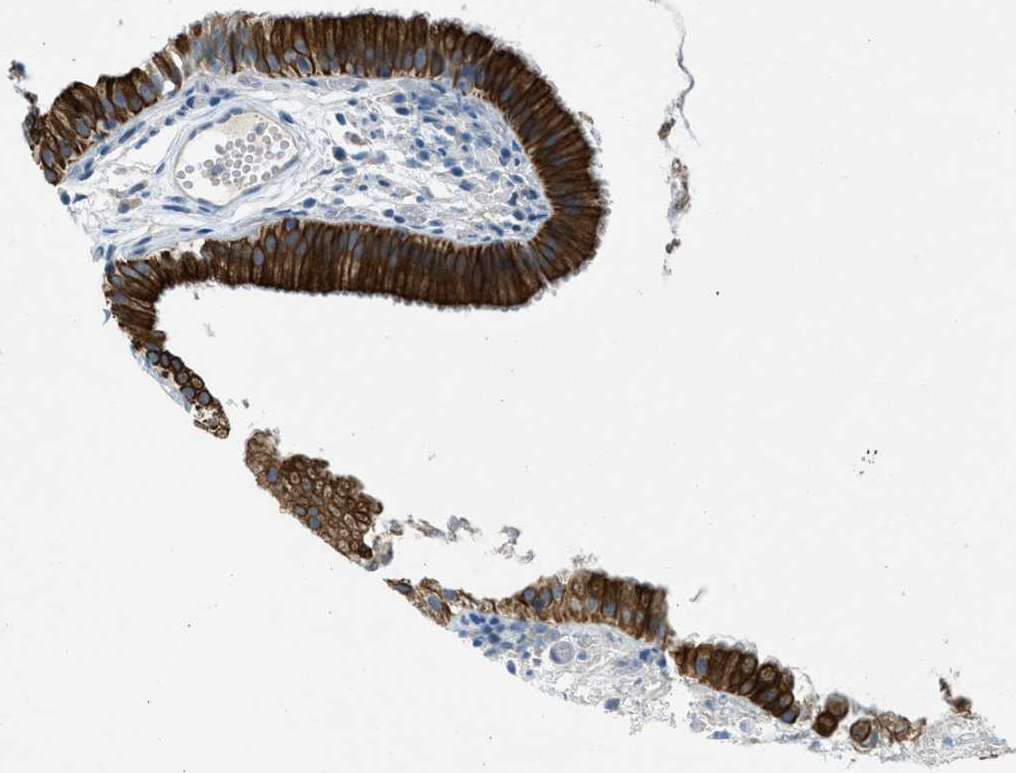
{"staining": {"intensity": "strong", "quantity": ">75%", "location": "cytoplasmic/membranous"}, "tissue": "gallbladder", "cell_type": "Glandular cells", "image_type": "normal", "snomed": [{"axis": "morphology", "description": "Normal tissue, NOS"}, {"axis": "topography", "description": "Gallbladder"}], "caption": "Immunohistochemistry histopathology image of benign gallbladder stained for a protein (brown), which reveals high levels of strong cytoplasmic/membranous expression in approximately >75% of glandular cells.", "gene": "KLHL8", "patient": {"sex": "female", "age": 26}}